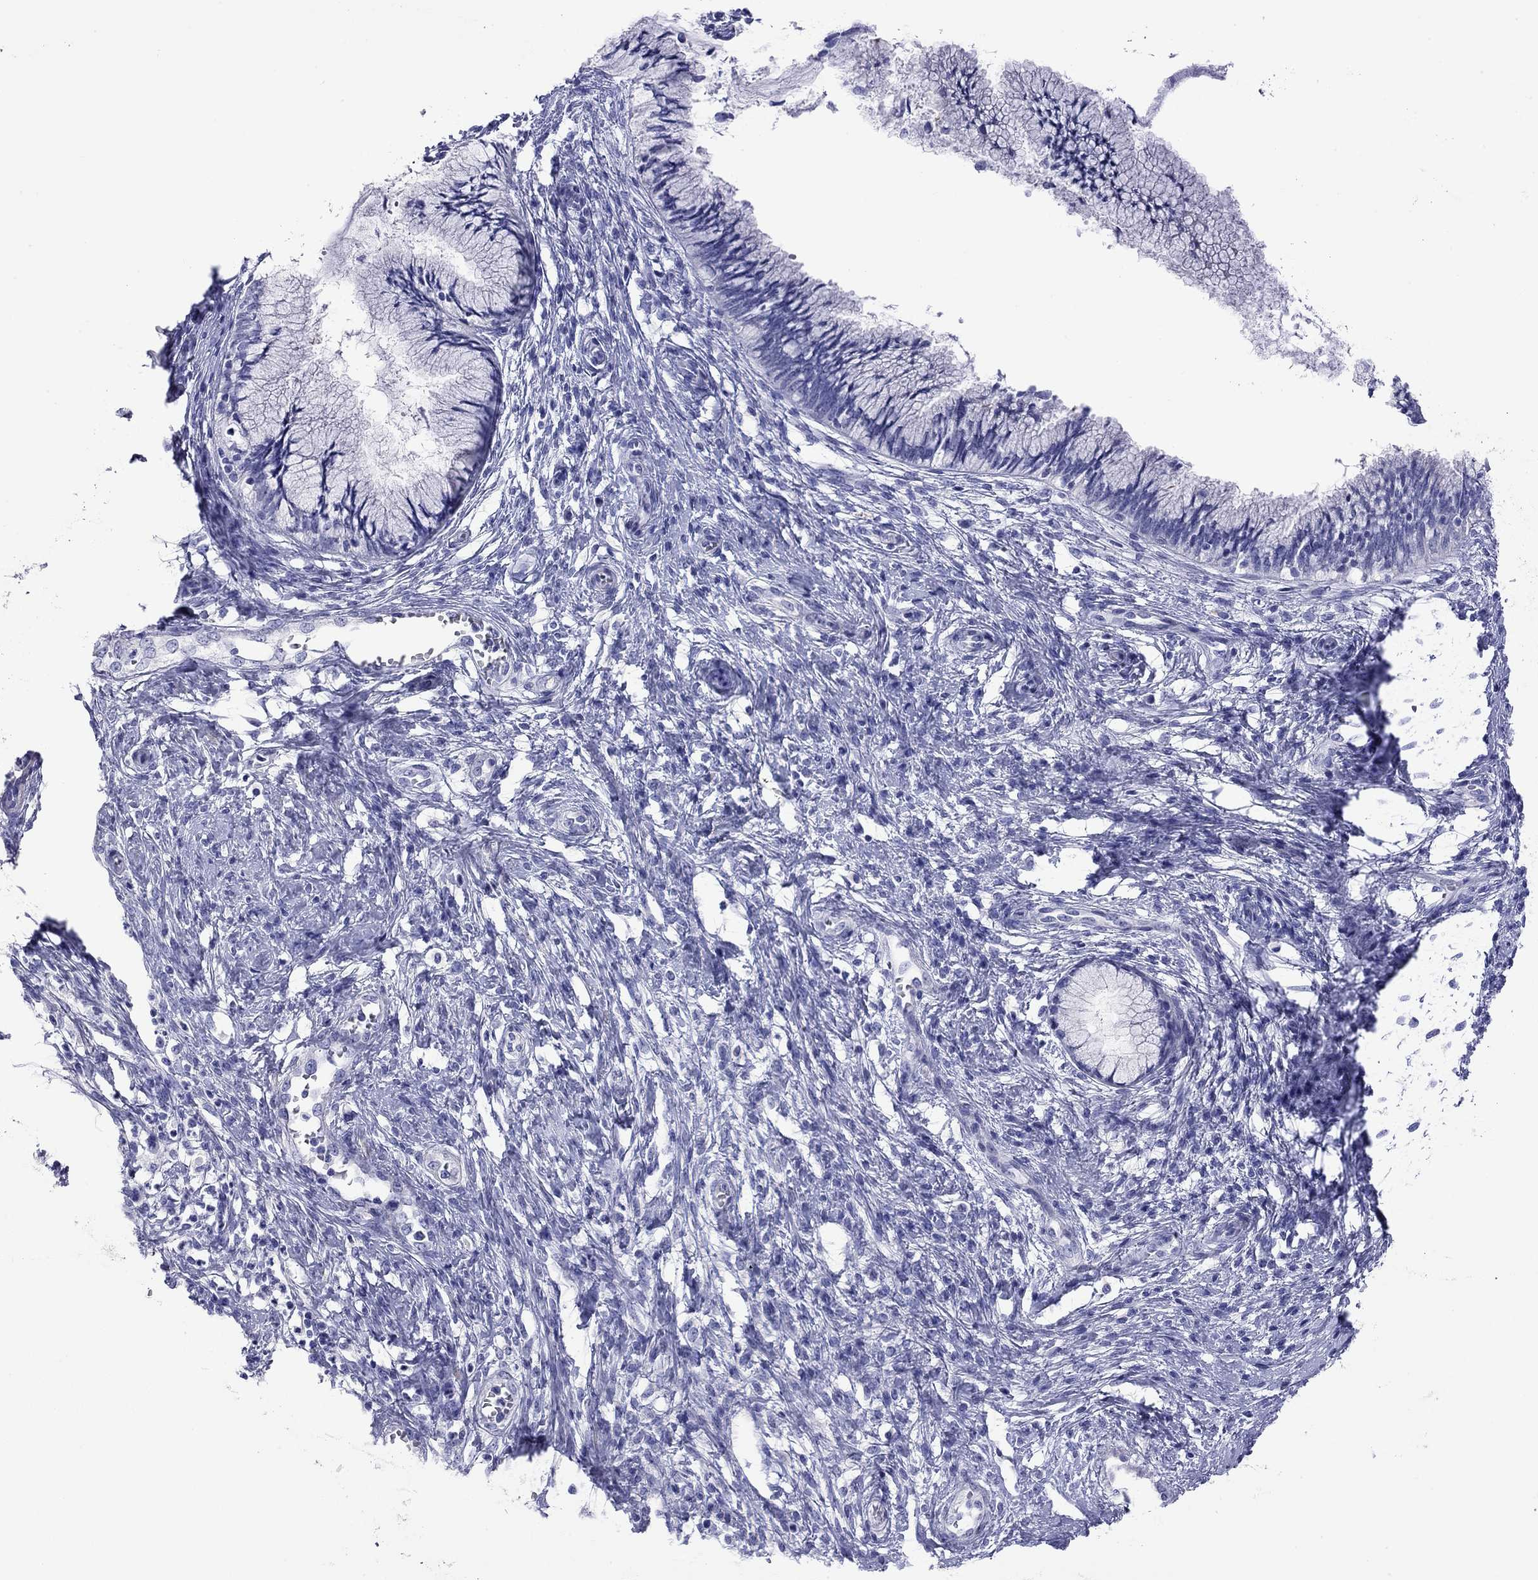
{"staining": {"intensity": "negative", "quantity": "none", "location": "none"}, "tissue": "cervical cancer", "cell_type": "Tumor cells", "image_type": "cancer", "snomed": [{"axis": "morphology", "description": "Normal tissue, NOS"}, {"axis": "morphology", "description": "Squamous cell carcinoma, NOS"}, {"axis": "topography", "description": "Cervix"}], "caption": "Protein analysis of cervical squamous cell carcinoma demonstrates no significant staining in tumor cells.", "gene": "KIAA2012", "patient": {"sex": "female", "age": 39}}